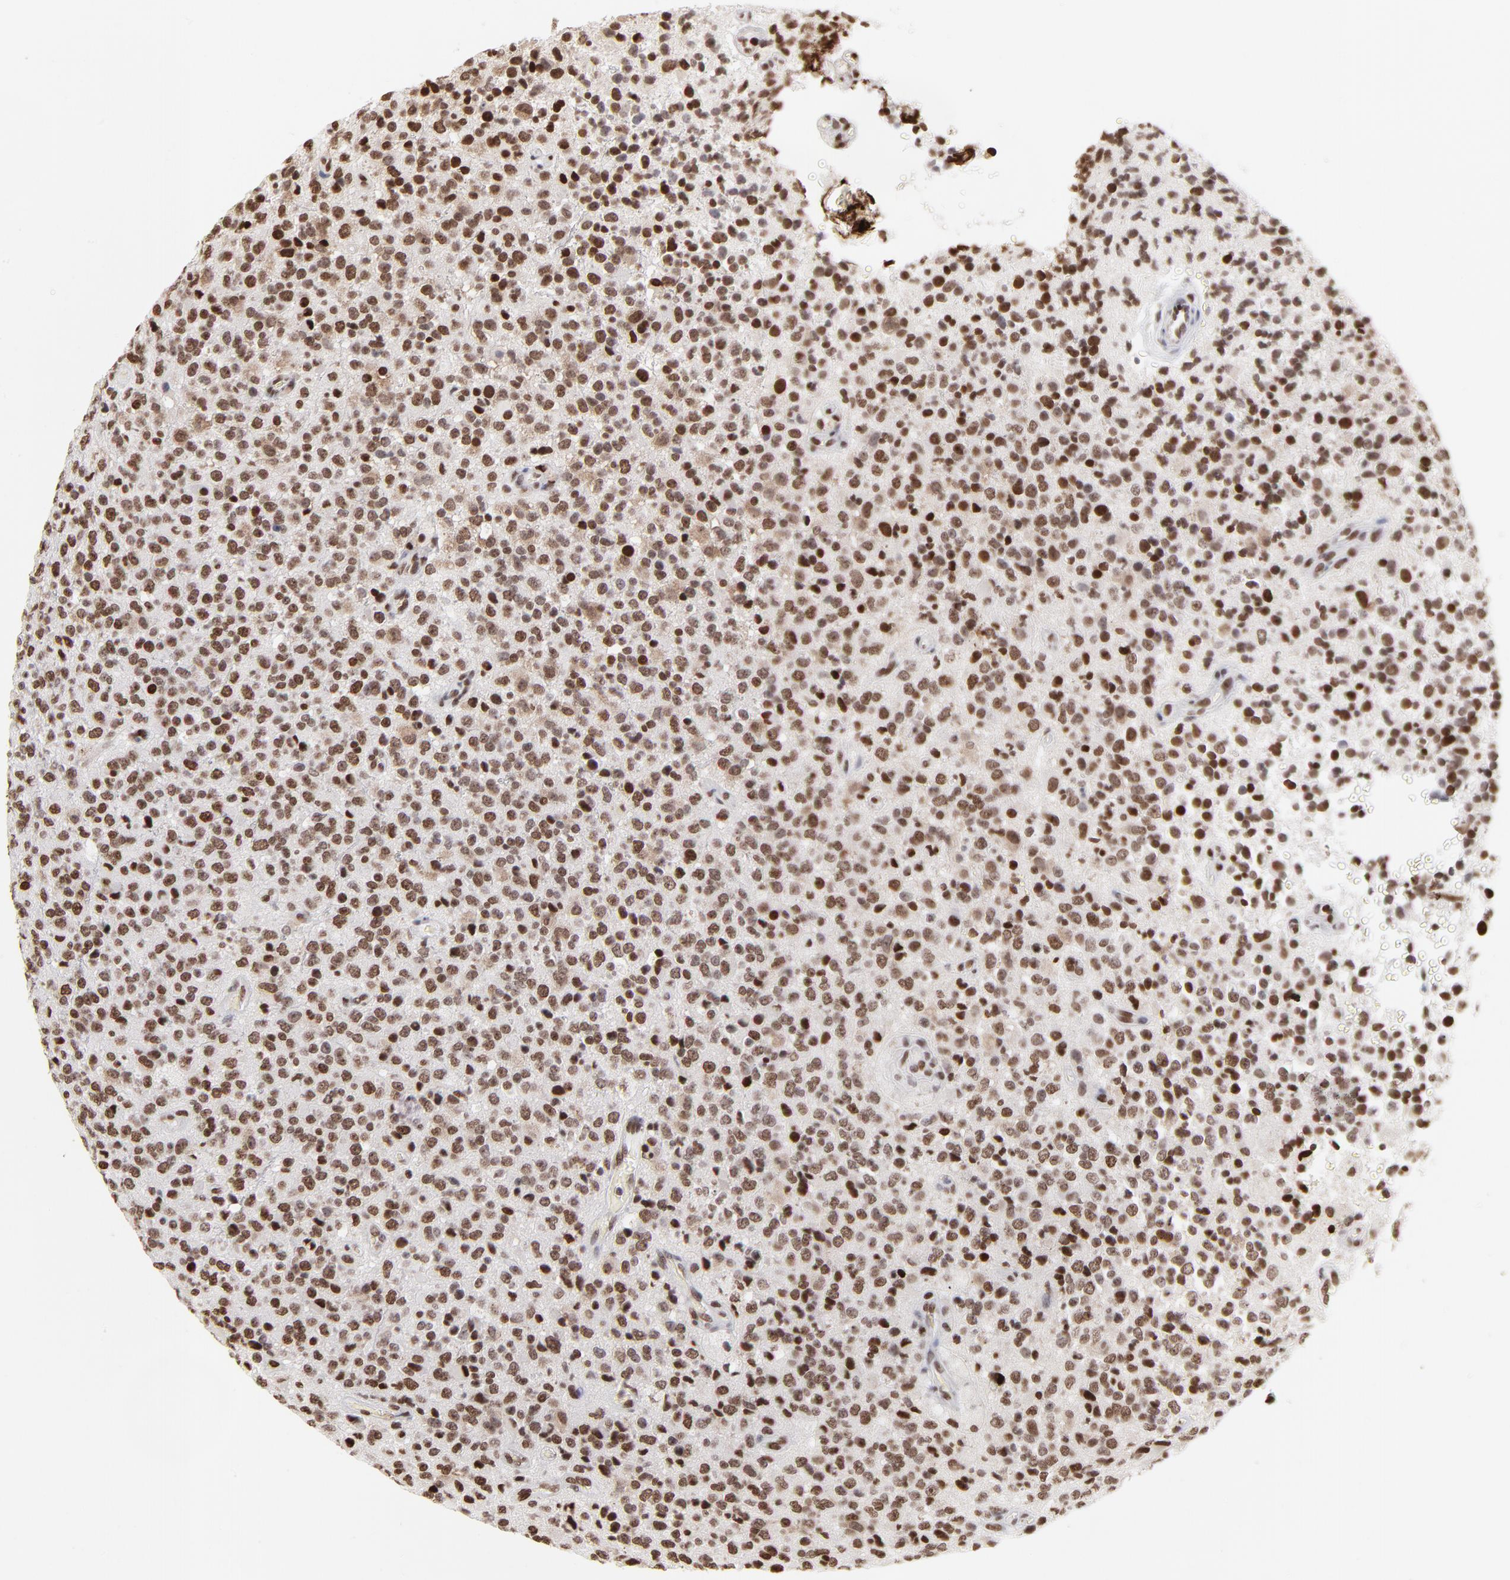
{"staining": {"intensity": "strong", "quantity": ">75%", "location": "nuclear"}, "tissue": "glioma", "cell_type": "Tumor cells", "image_type": "cancer", "snomed": [{"axis": "morphology", "description": "Glioma, malignant, High grade"}, {"axis": "topography", "description": "pancreas cauda"}], "caption": "Immunohistochemistry of human glioma shows high levels of strong nuclear positivity in about >75% of tumor cells.", "gene": "PARP1", "patient": {"sex": "male", "age": 60}}